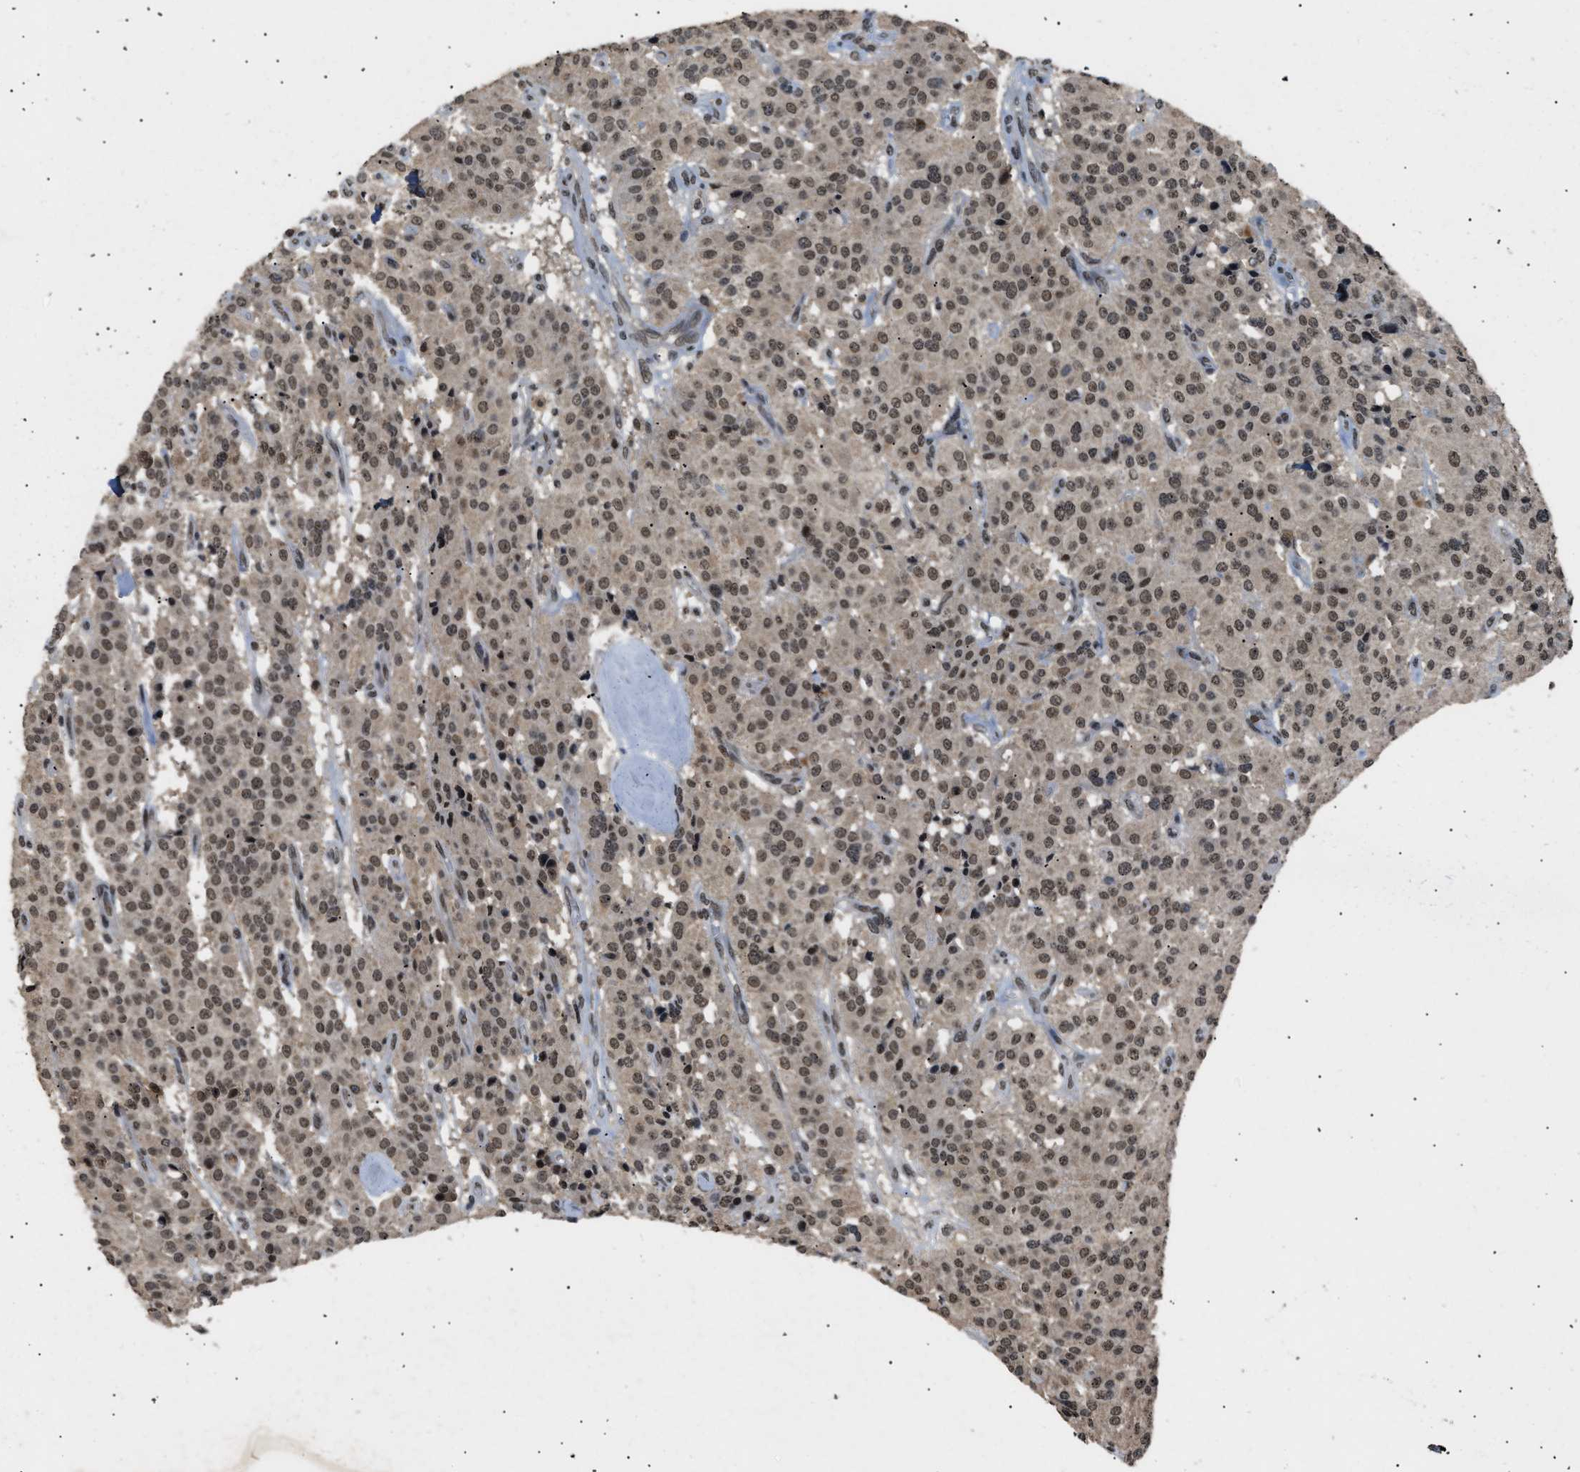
{"staining": {"intensity": "moderate", "quantity": ">75%", "location": "cytoplasmic/membranous,nuclear"}, "tissue": "carcinoid", "cell_type": "Tumor cells", "image_type": "cancer", "snomed": [{"axis": "morphology", "description": "Carcinoid, malignant, NOS"}, {"axis": "topography", "description": "Lung"}], "caption": "High-power microscopy captured an immunohistochemistry (IHC) image of carcinoid, revealing moderate cytoplasmic/membranous and nuclear positivity in about >75% of tumor cells.", "gene": "RBM5", "patient": {"sex": "male", "age": 30}}